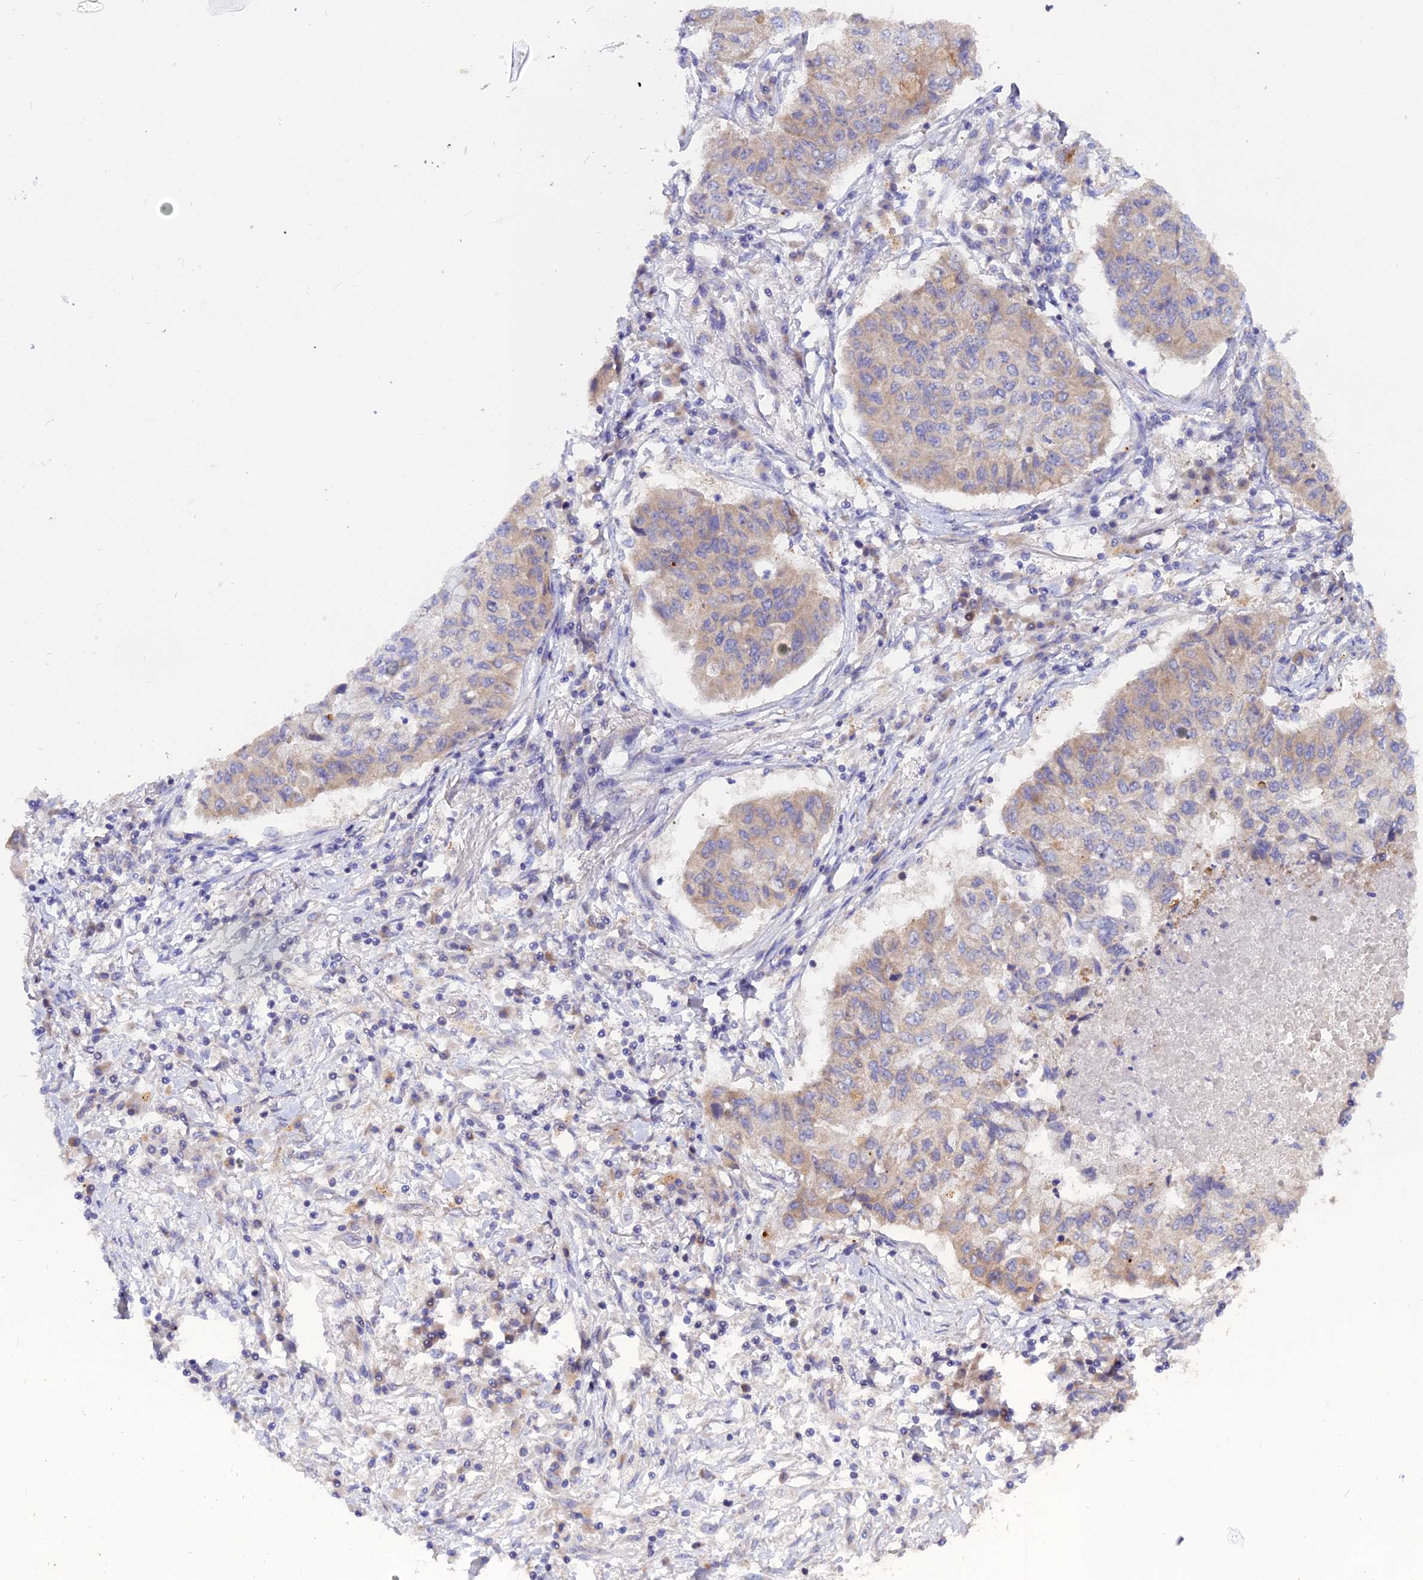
{"staining": {"intensity": "weak", "quantity": "<25%", "location": "cytoplasmic/membranous"}, "tissue": "lung cancer", "cell_type": "Tumor cells", "image_type": "cancer", "snomed": [{"axis": "morphology", "description": "Squamous cell carcinoma, NOS"}, {"axis": "topography", "description": "Lung"}], "caption": "This is an IHC image of squamous cell carcinoma (lung). There is no expression in tumor cells.", "gene": "TENT4B", "patient": {"sex": "male", "age": 74}}